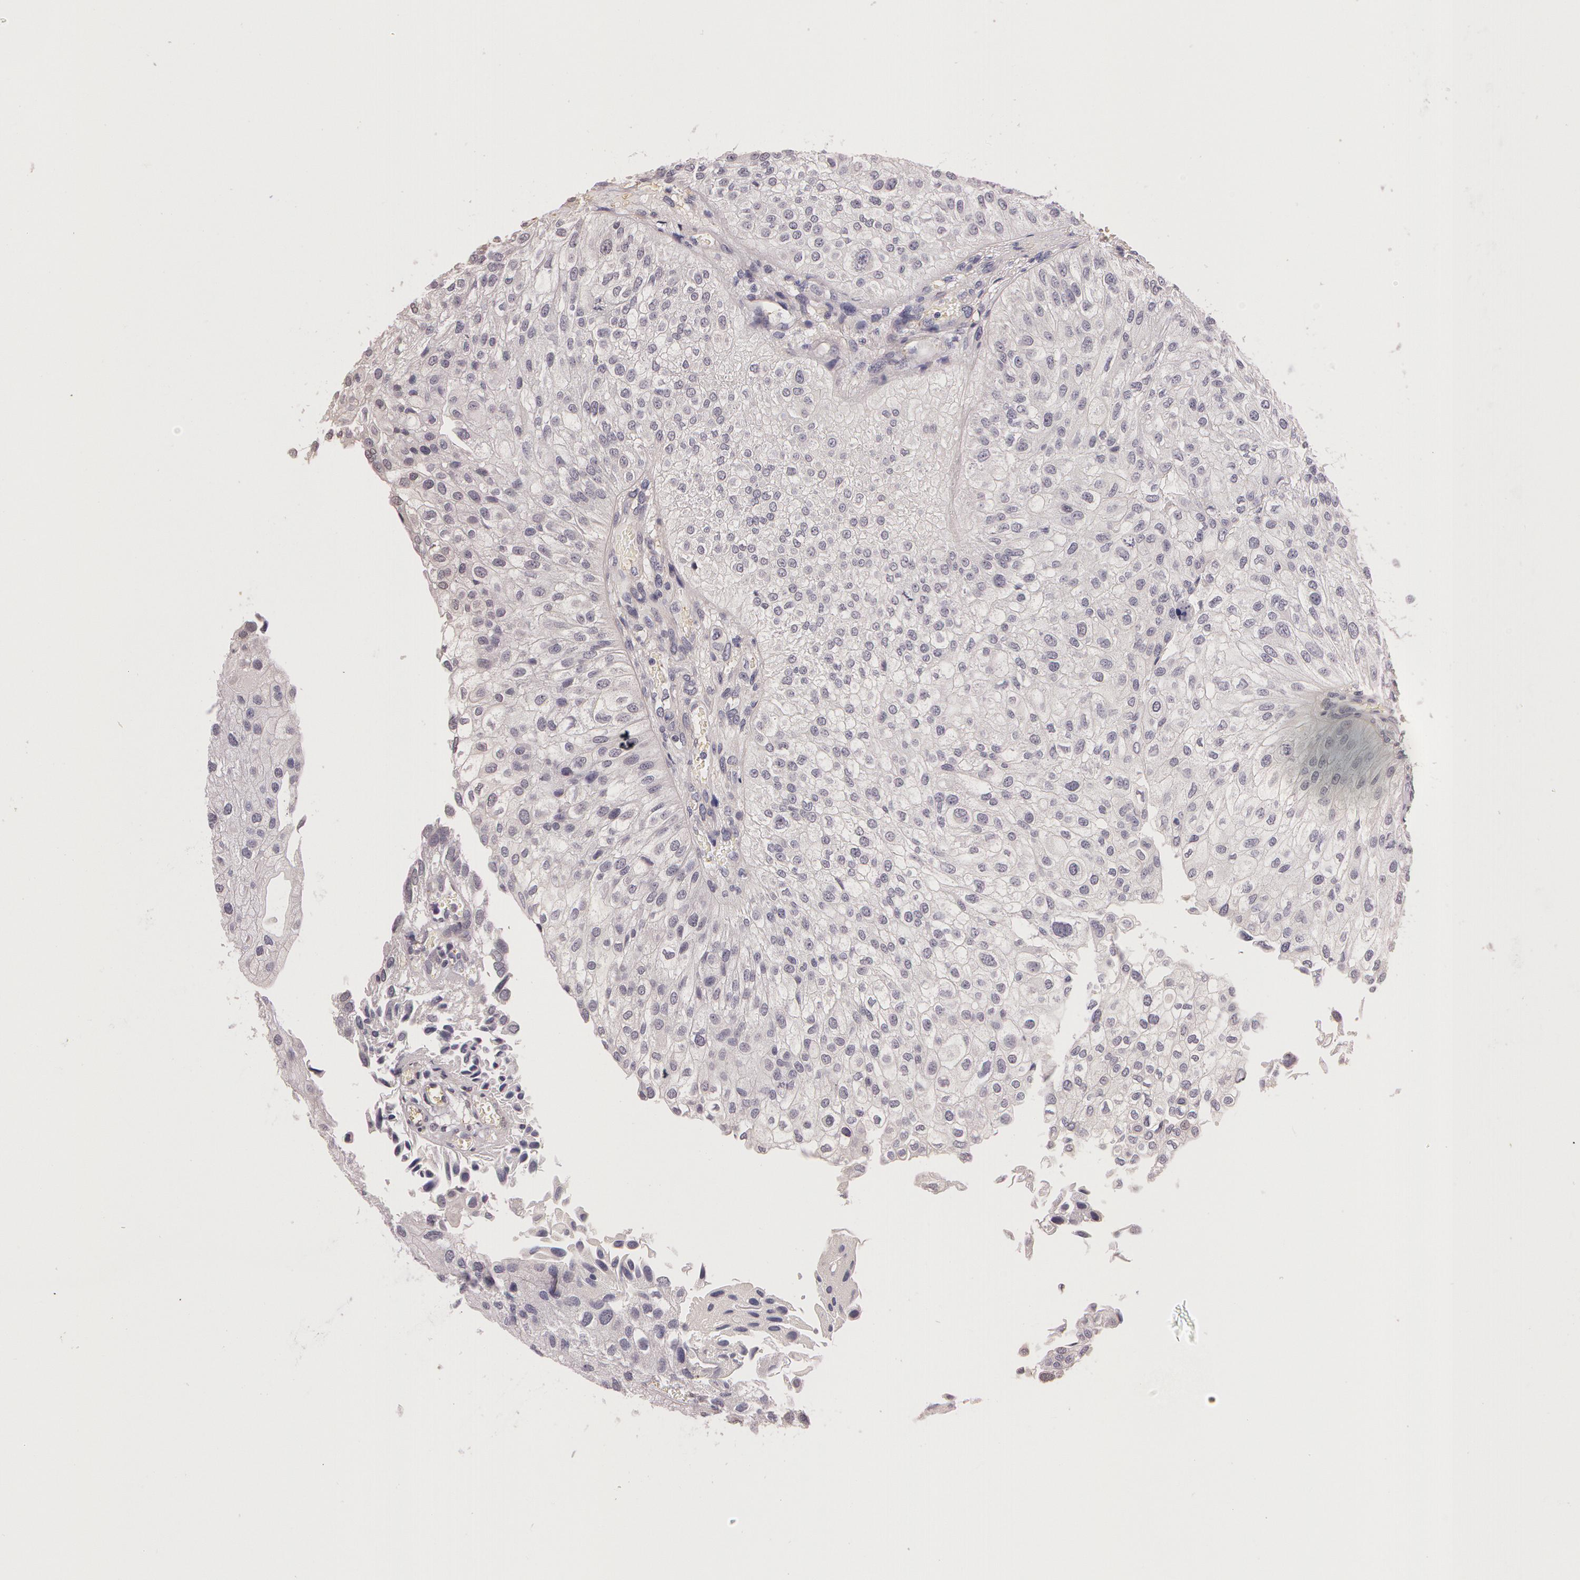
{"staining": {"intensity": "negative", "quantity": "none", "location": "none"}, "tissue": "urothelial cancer", "cell_type": "Tumor cells", "image_type": "cancer", "snomed": [{"axis": "morphology", "description": "Urothelial carcinoma, Low grade"}, {"axis": "topography", "description": "Urinary bladder"}], "caption": "IHC of human urothelial carcinoma (low-grade) reveals no staining in tumor cells.", "gene": "G2E3", "patient": {"sex": "female", "age": 89}}